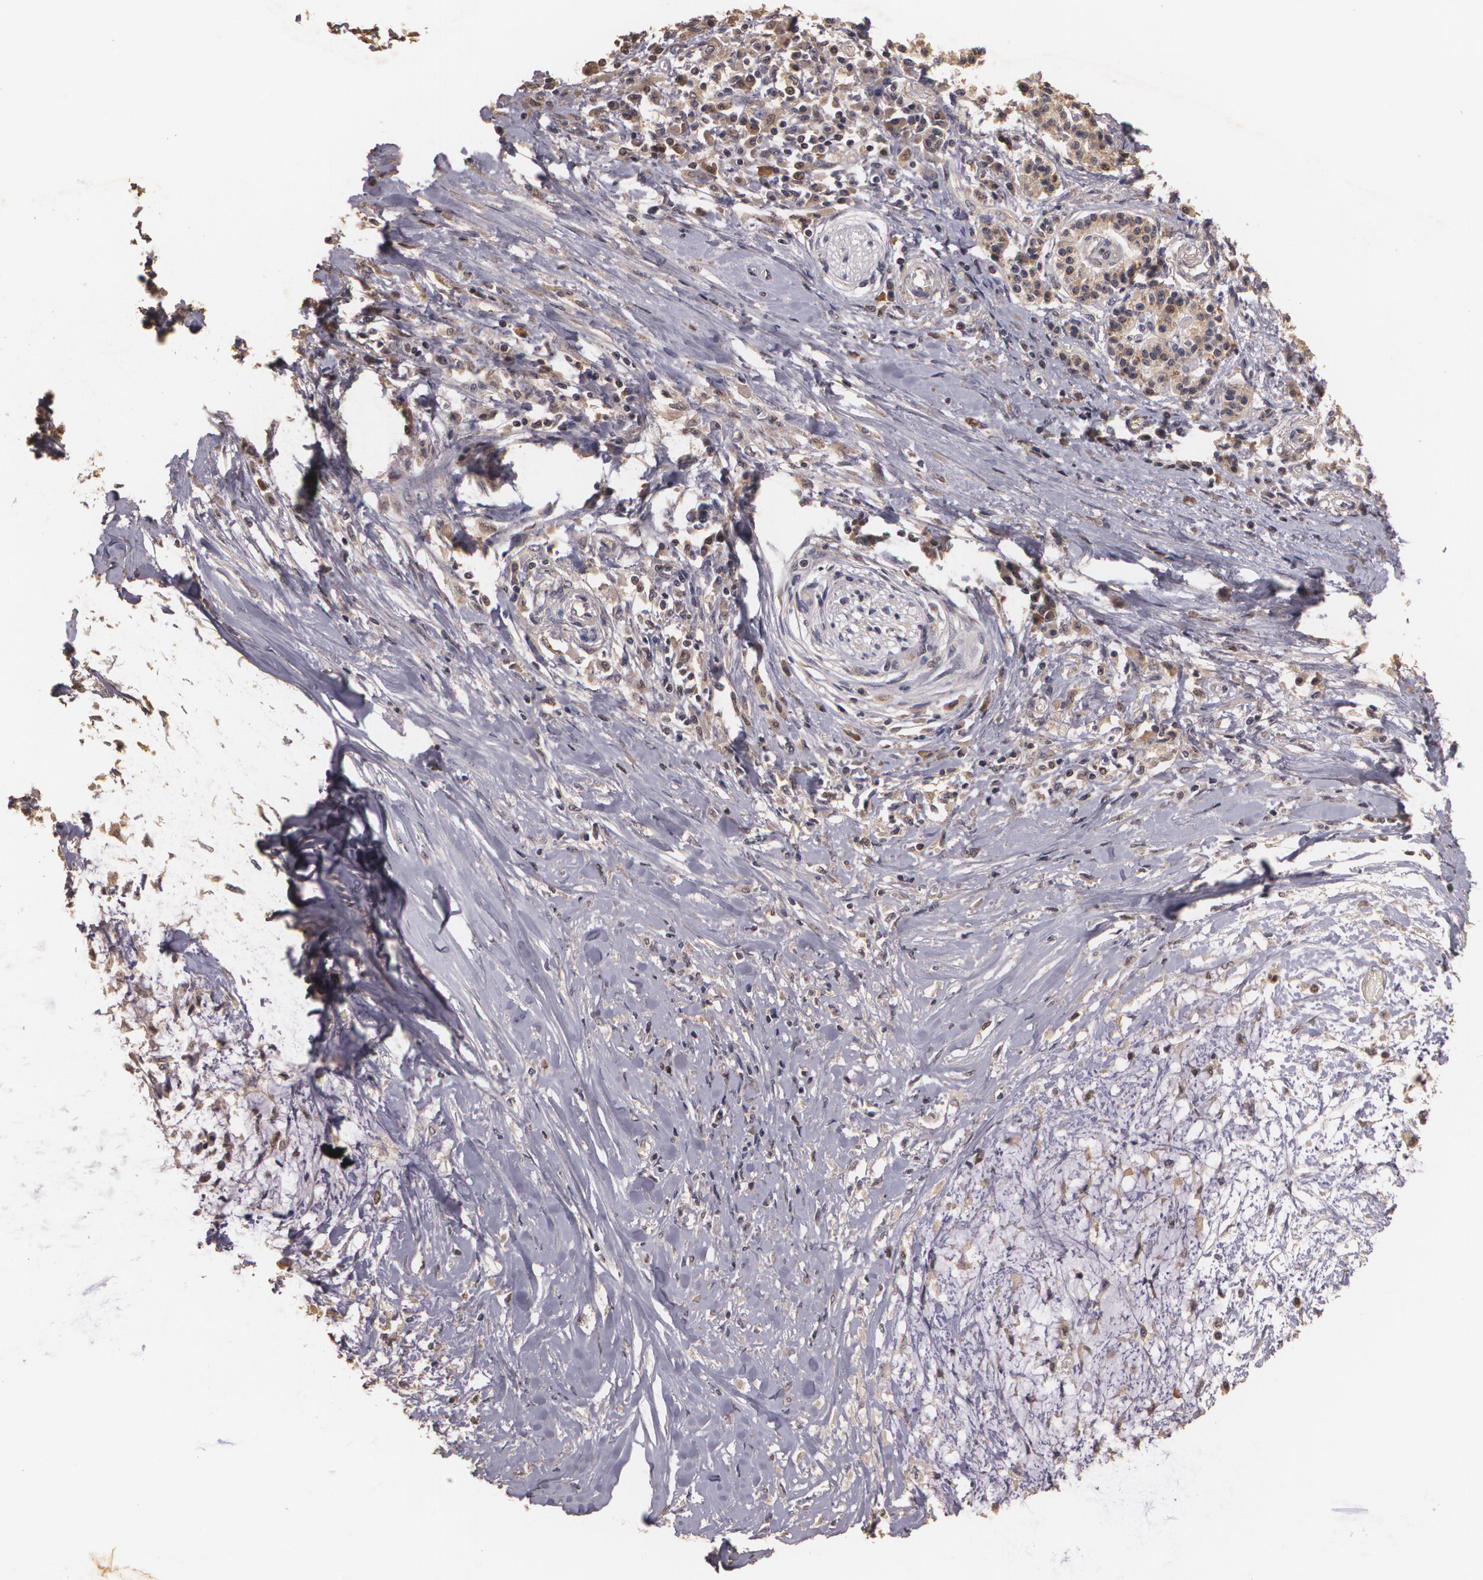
{"staining": {"intensity": "weak", "quantity": "25%-75%", "location": "cytoplasmic/membranous,nuclear"}, "tissue": "pancreatic cancer", "cell_type": "Tumor cells", "image_type": "cancer", "snomed": [{"axis": "morphology", "description": "Adenocarcinoma, NOS"}, {"axis": "topography", "description": "Pancreas"}], "caption": "Pancreatic cancer stained with a brown dye exhibits weak cytoplasmic/membranous and nuclear positive staining in about 25%-75% of tumor cells.", "gene": "BRCA1", "patient": {"sex": "female", "age": 64}}